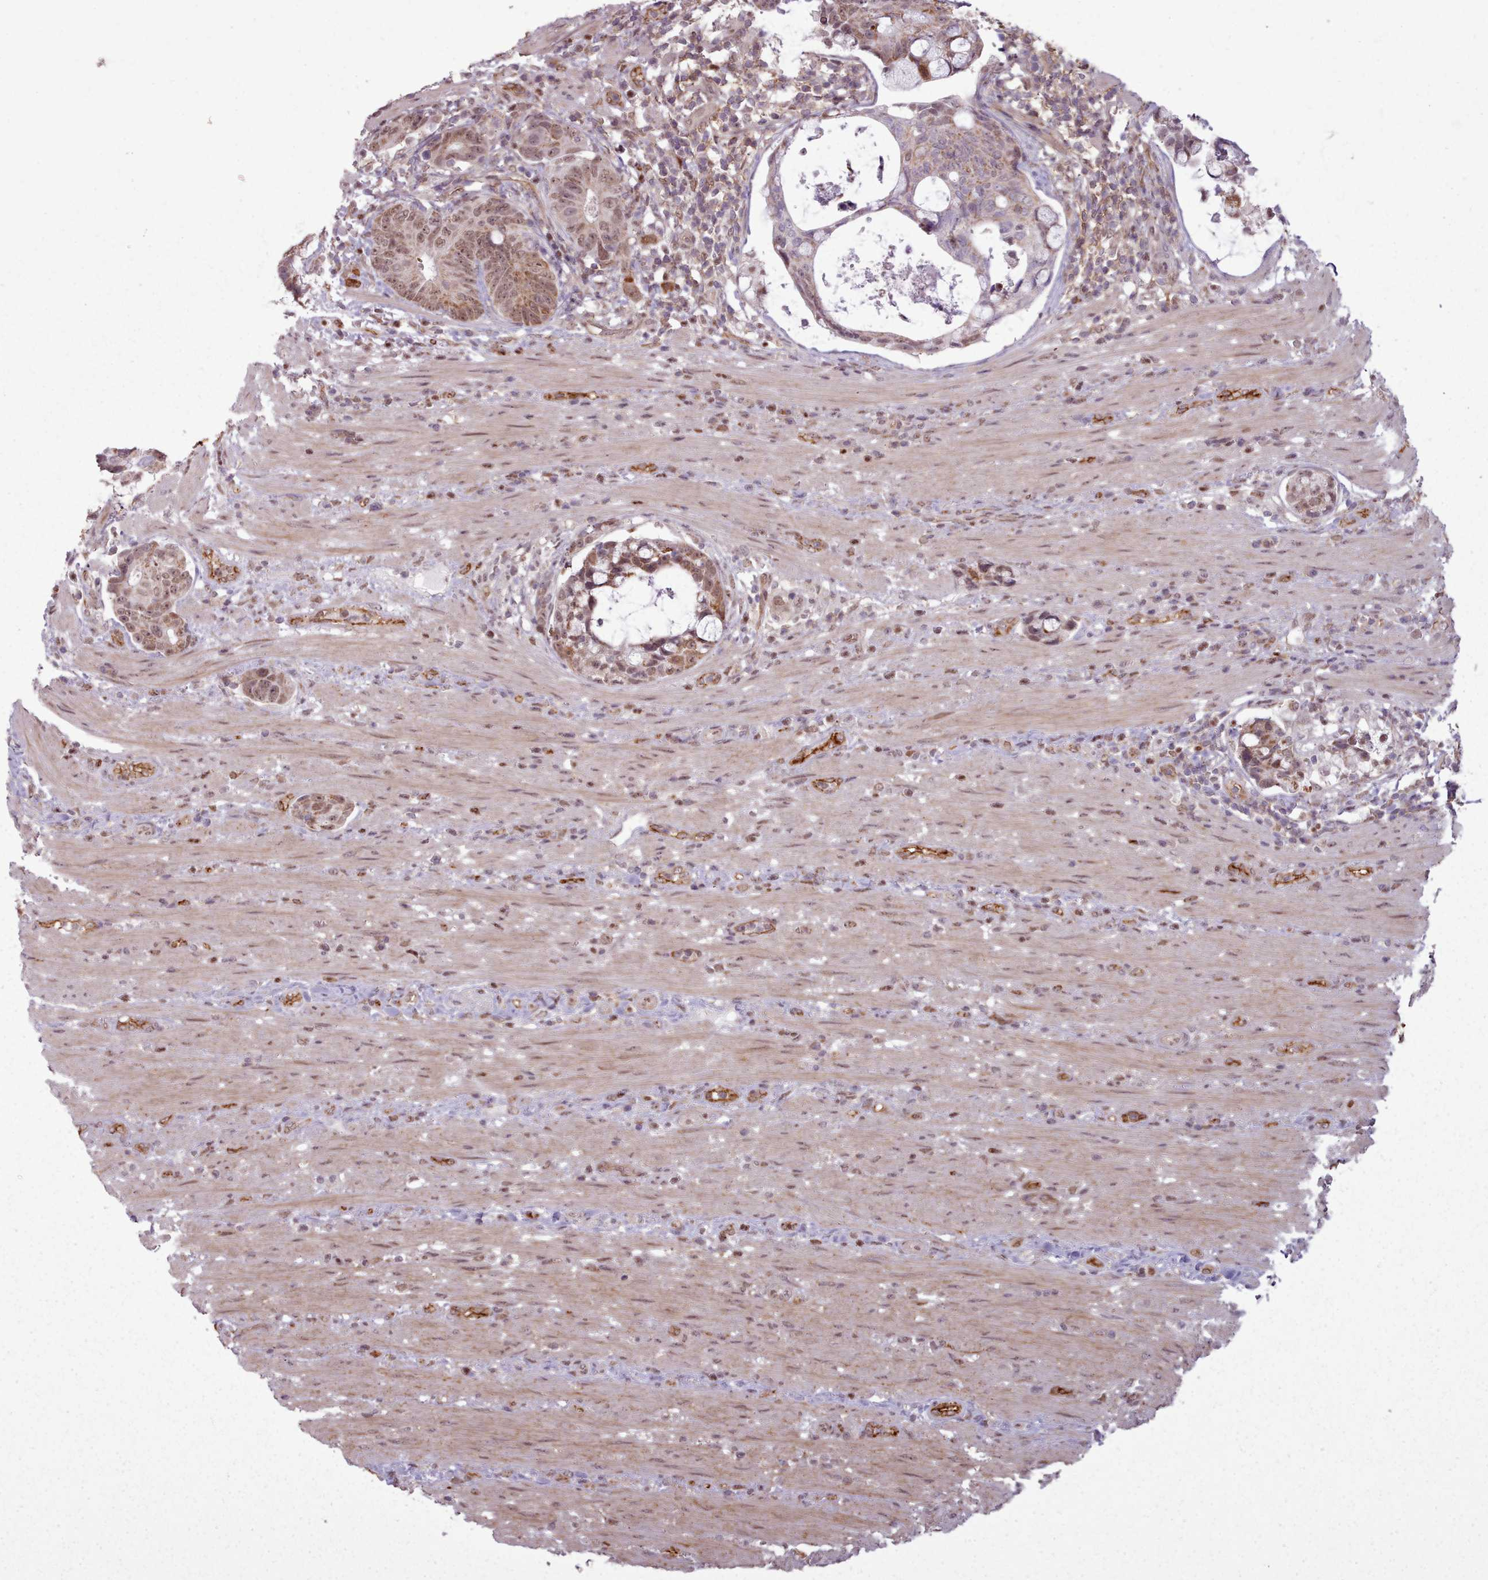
{"staining": {"intensity": "moderate", "quantity": ">75%", "location": "cytoplasmic/membranous,nuclear"}, "tissue": "colorectal cancer", "cell_type": "Tumor cells", "image_type": "cancer", "snomed": [{"axis": "morphology", "description": "Adenocarcinoma, NOS"}, {"axis": "topography", "description": "Colon"}], "caption": "This photomicrograph shows immunohistochemistry staining of human colorectal cancer (adenocarcinoma), with medium moderate cytoplasmic/membranous and nuclear positivity in about >75% of tumor cells.", "gene": "ZMYM4", "patient": {"sex": "female", "age": 82}}